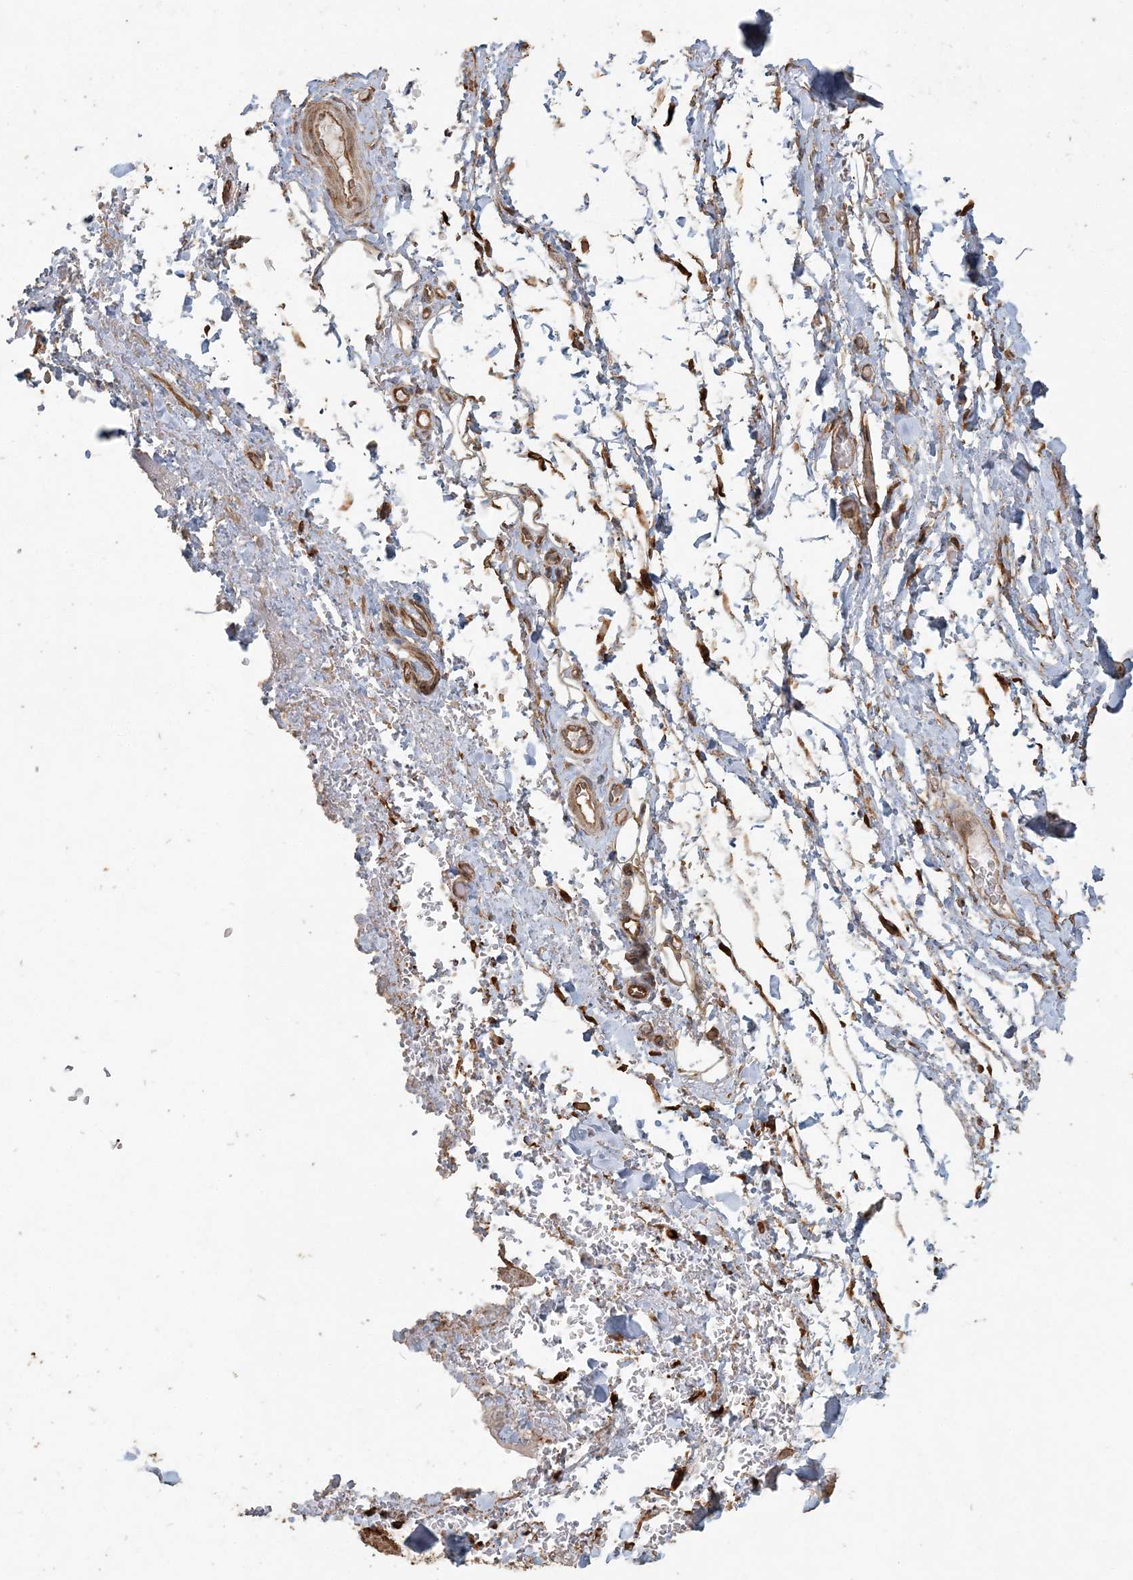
{"staining": {"intensity": "moderate", "quantity": ">75%", "location": "cytoplasmic/membranous"}, "tissue": "adipose tissue", "cell_type": "Adipocytes", "image_type": "normal", "snomed": [{"axis": "morphology", "description": "Normal tissue, NOS"}, {"axis": "morphology", "description": "Adenocarcinoma, NOS"}, {"axis": "topography", "description": "Stomach, upper"}, {"axis": "topography", "description": "Peripheral nerve tissue"}], "caption": "Immunohistochemistry micrograph of benign adipose tissue: human adipose tissue stained using immunohistochemistry displays medium levels of moderate protein expression localized specifically in the cytoplasmic/membranous of adipocytes, appearing as a cytoplasmic/membranous brown color.", "gene": "RNF145", "patient": {"sex": "male", "age": 62}}